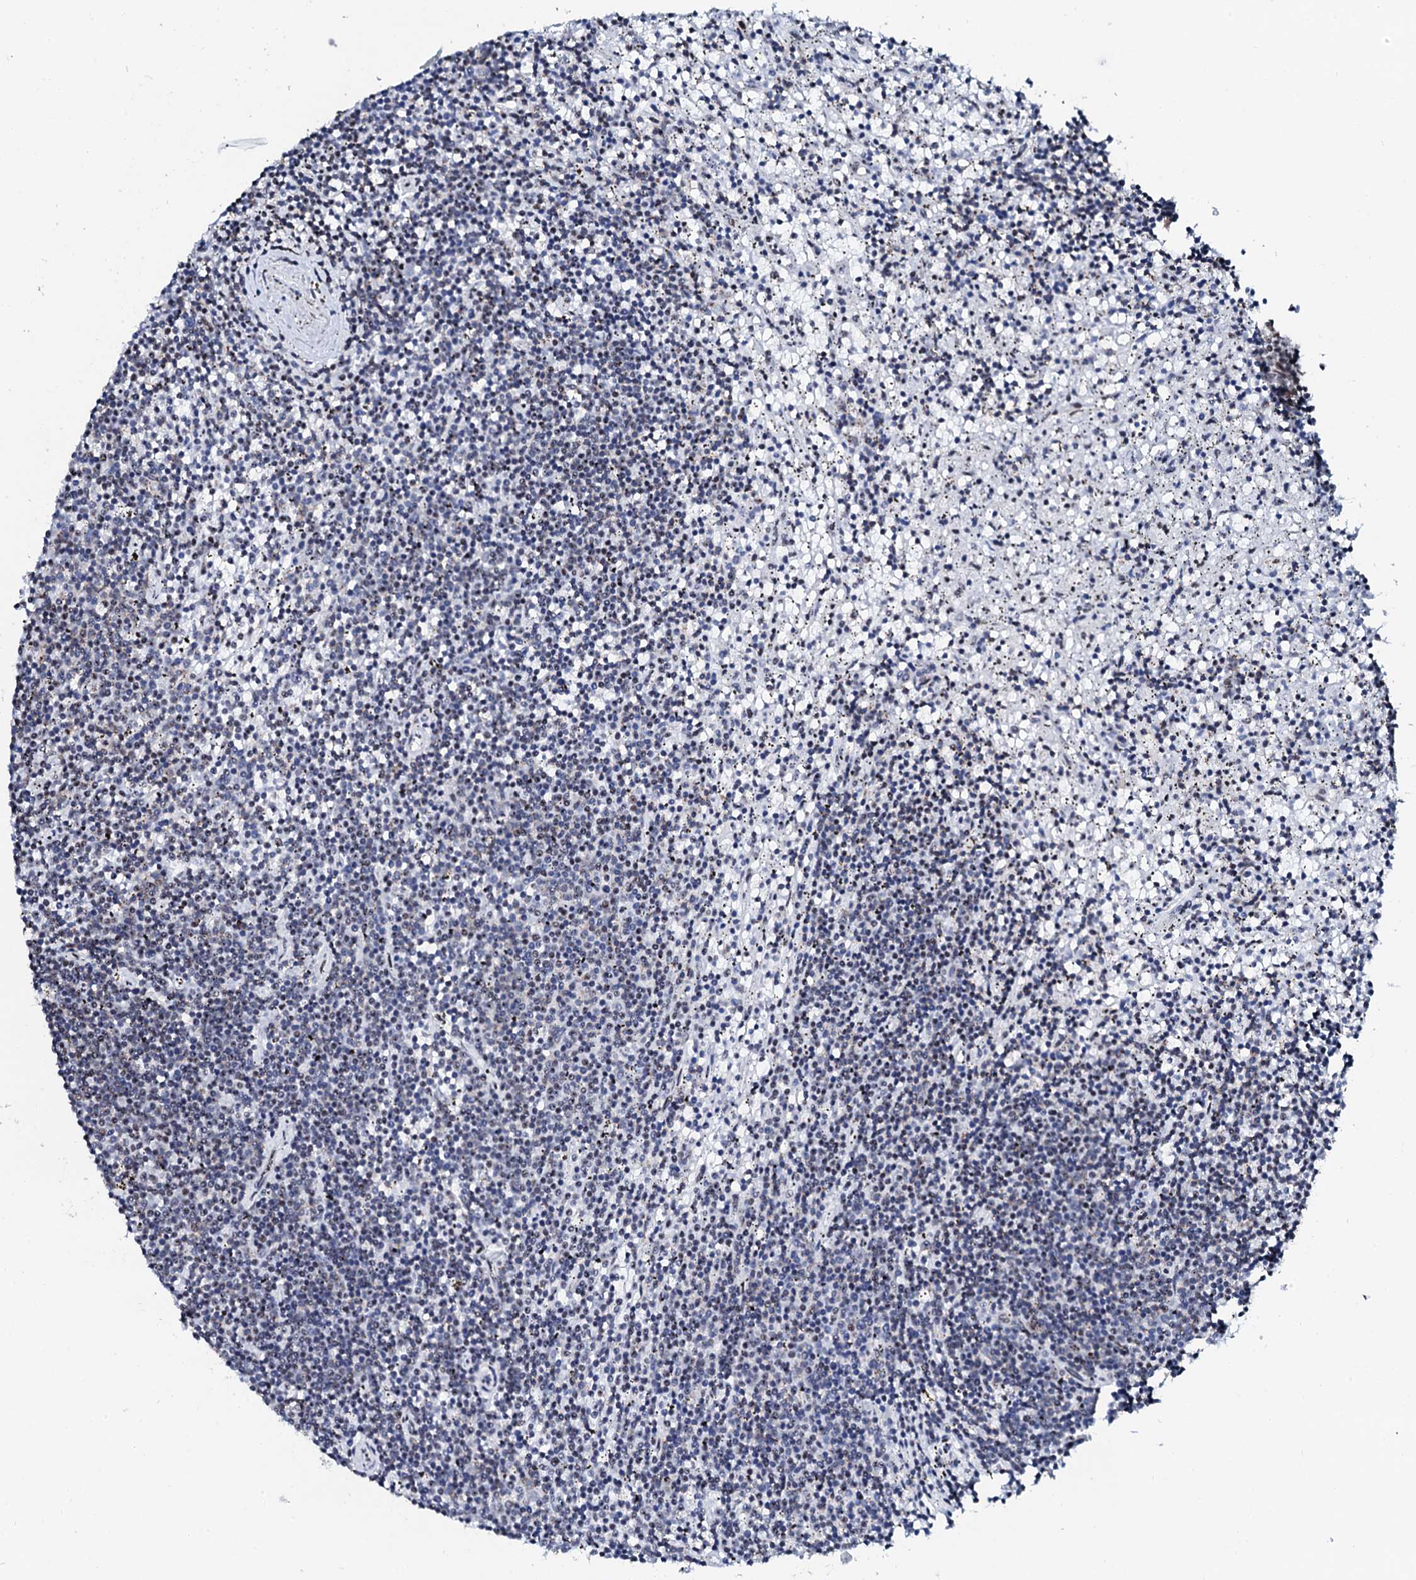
{"staining": {"intensity": "negative", "quantity": "none", "location": "none"}, "tissue": "lymphoma", "cell_type": "Tumor cells", "image_type": "cancer", "snomed": [{"axis": "morphology", "description": "Malignant lymphoma, non-Hodgkin's type, Low grade"}, {"axis": "topography", "description": "Spleen"}], "caption": "A high-resolution micrograph shows IHC staining of lymphoma, which shows no significant positivity in tumor cells.", "gene": "NKAPD1", "patient": {"sex": "male", "age": 76}}